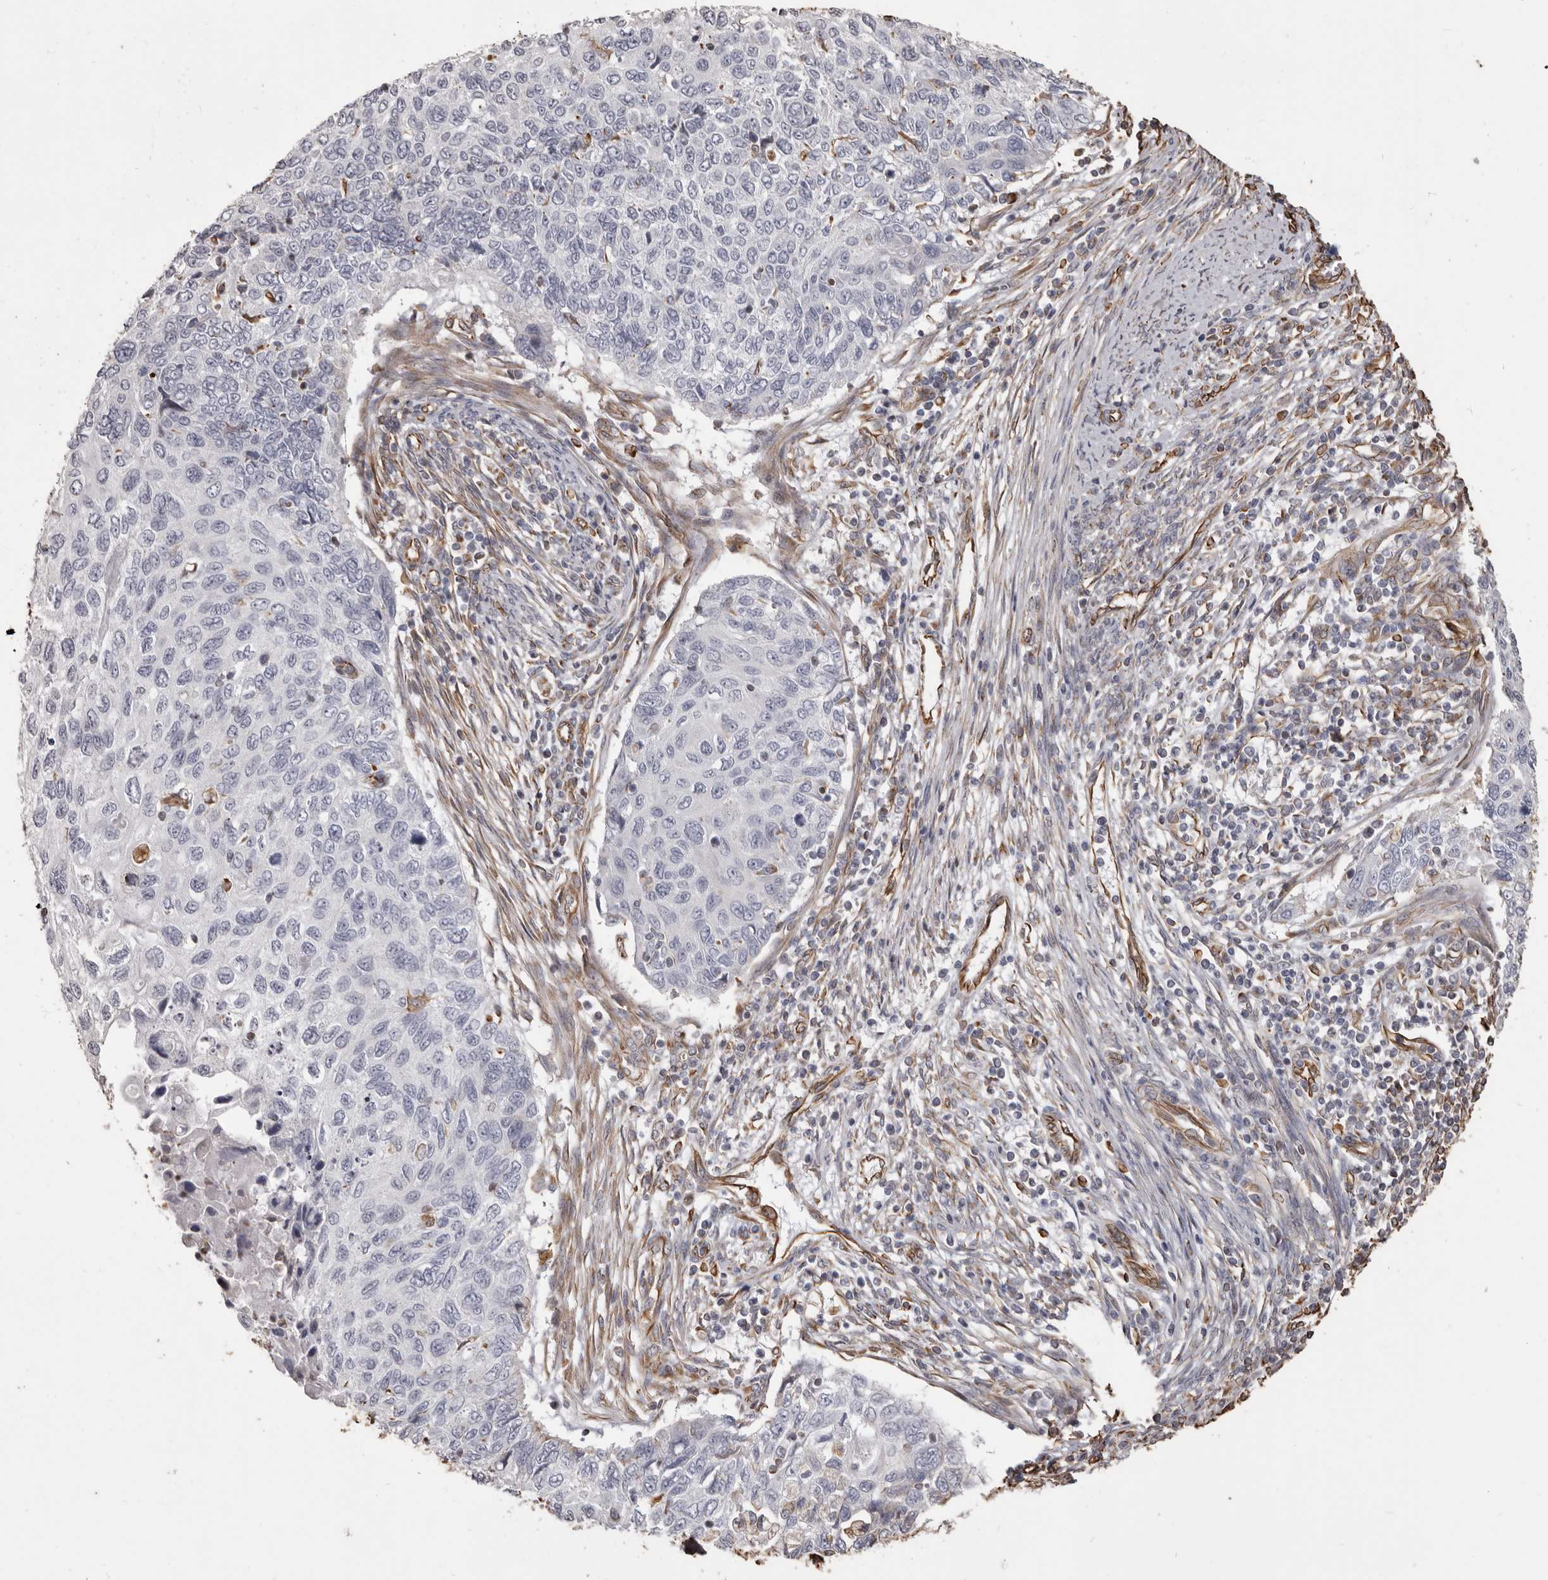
{"staining": {"intensity": "negative", "quantity": "none", "location": "none"}, "tissue": "cervical cancer", "cell_type": "Tumor cells", "image_type": "cancer", "snomed": [{"axis": "morphology", "description": "Squamous cell carcinoma, NOS"}, {"axis": "topography", "description": "Cervix"}], "caption": "The immunohistochemistry (IHC) photomicrograph has no significant expression in tumor cells of cervical cancer tissue.", "gene": "MTURN", "patient": {"sex": "female", "age": 70}}